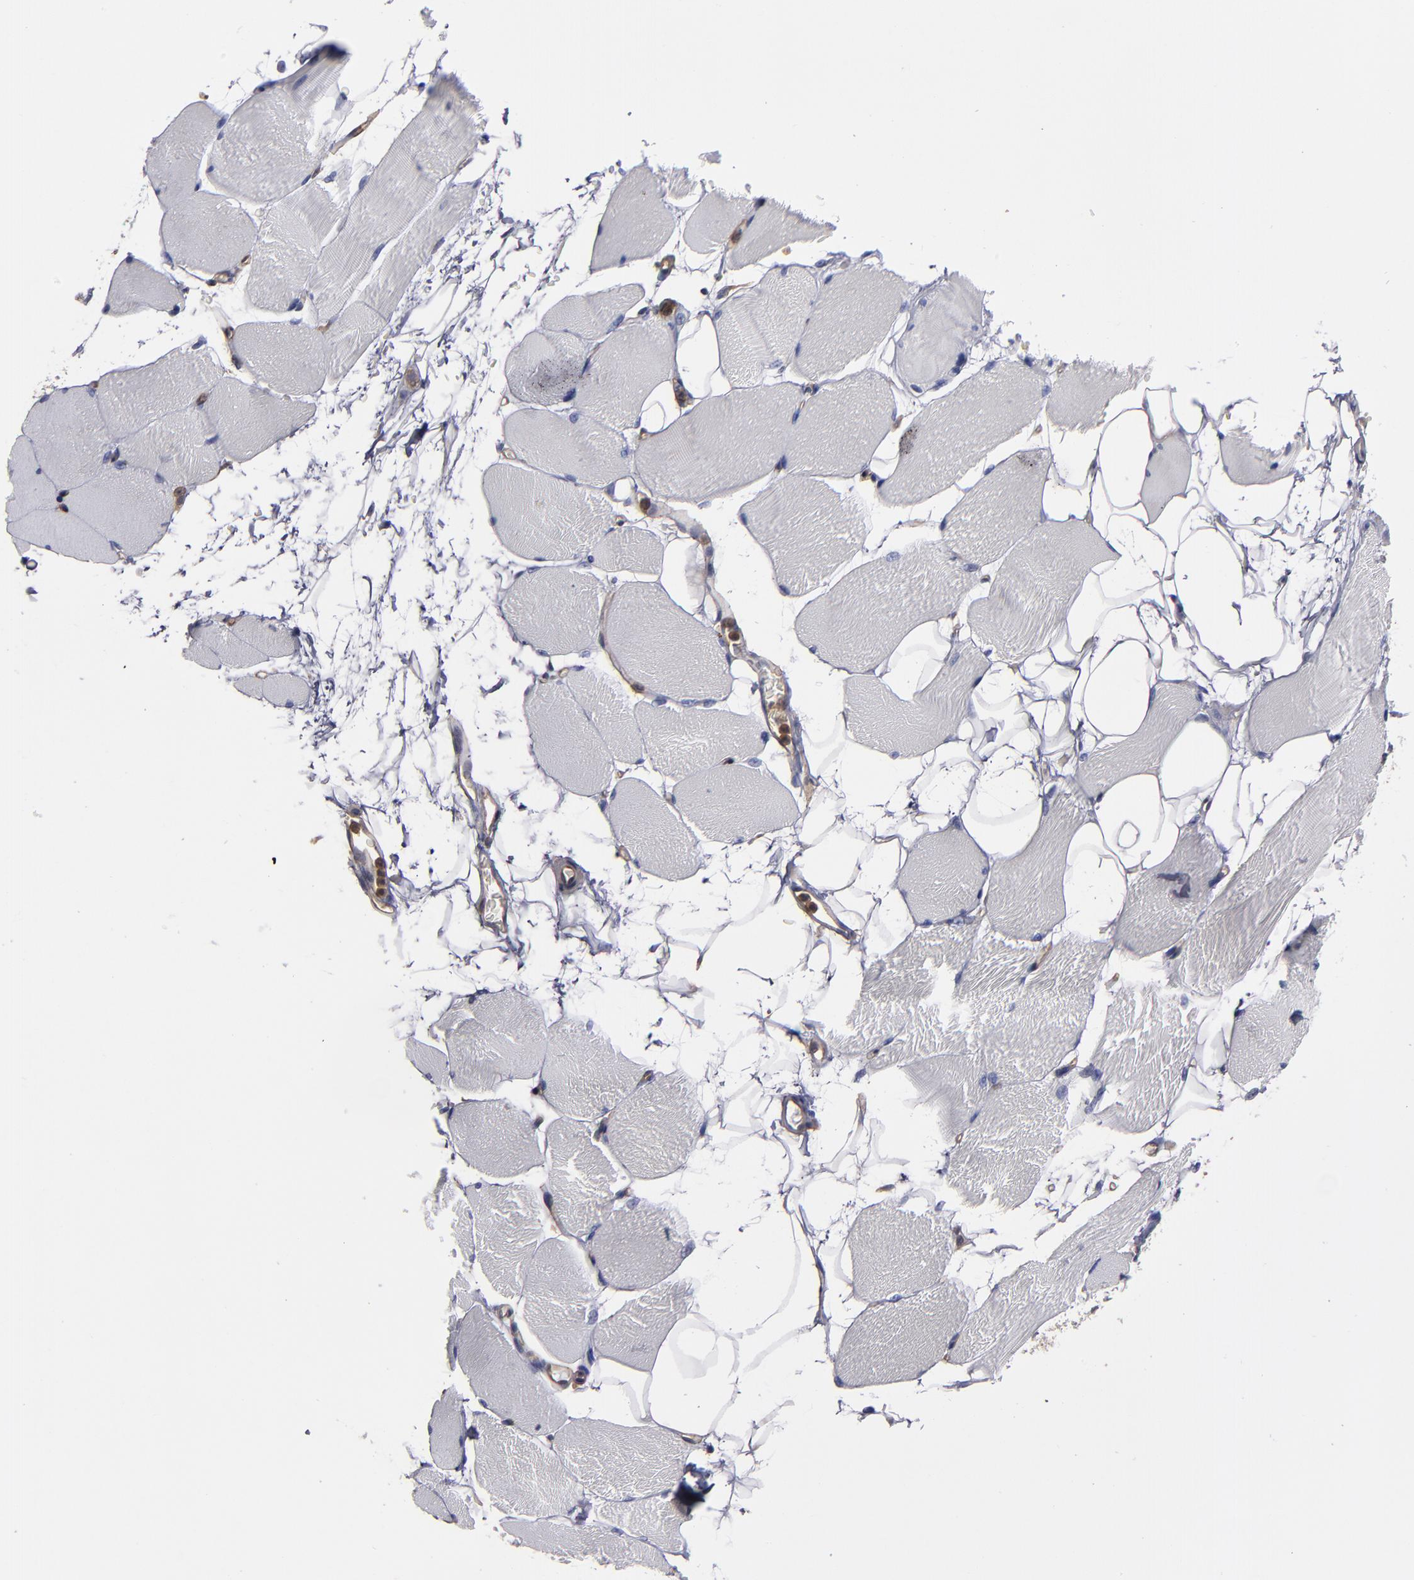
{"staining": {"intensity": "negative", "quantity": "none", "location": "none"}, "tissue": "skeletal muscle", "cell_type": "Myocytes", "image_type": "normal", "snomed": [{"axis": "morphology", "description": "Normal tissue, NOS"}, {"axis": "topography", "description": "Skeletal muscle"}, {"axis": "topography", "description": "Parathyroid gland"}], "caption": "Histopathology image shows no protein staining in myocytes of benign skeletal muscle.", "gene": "ESYT2", "patient": {"sex": "female", "age": 37}}